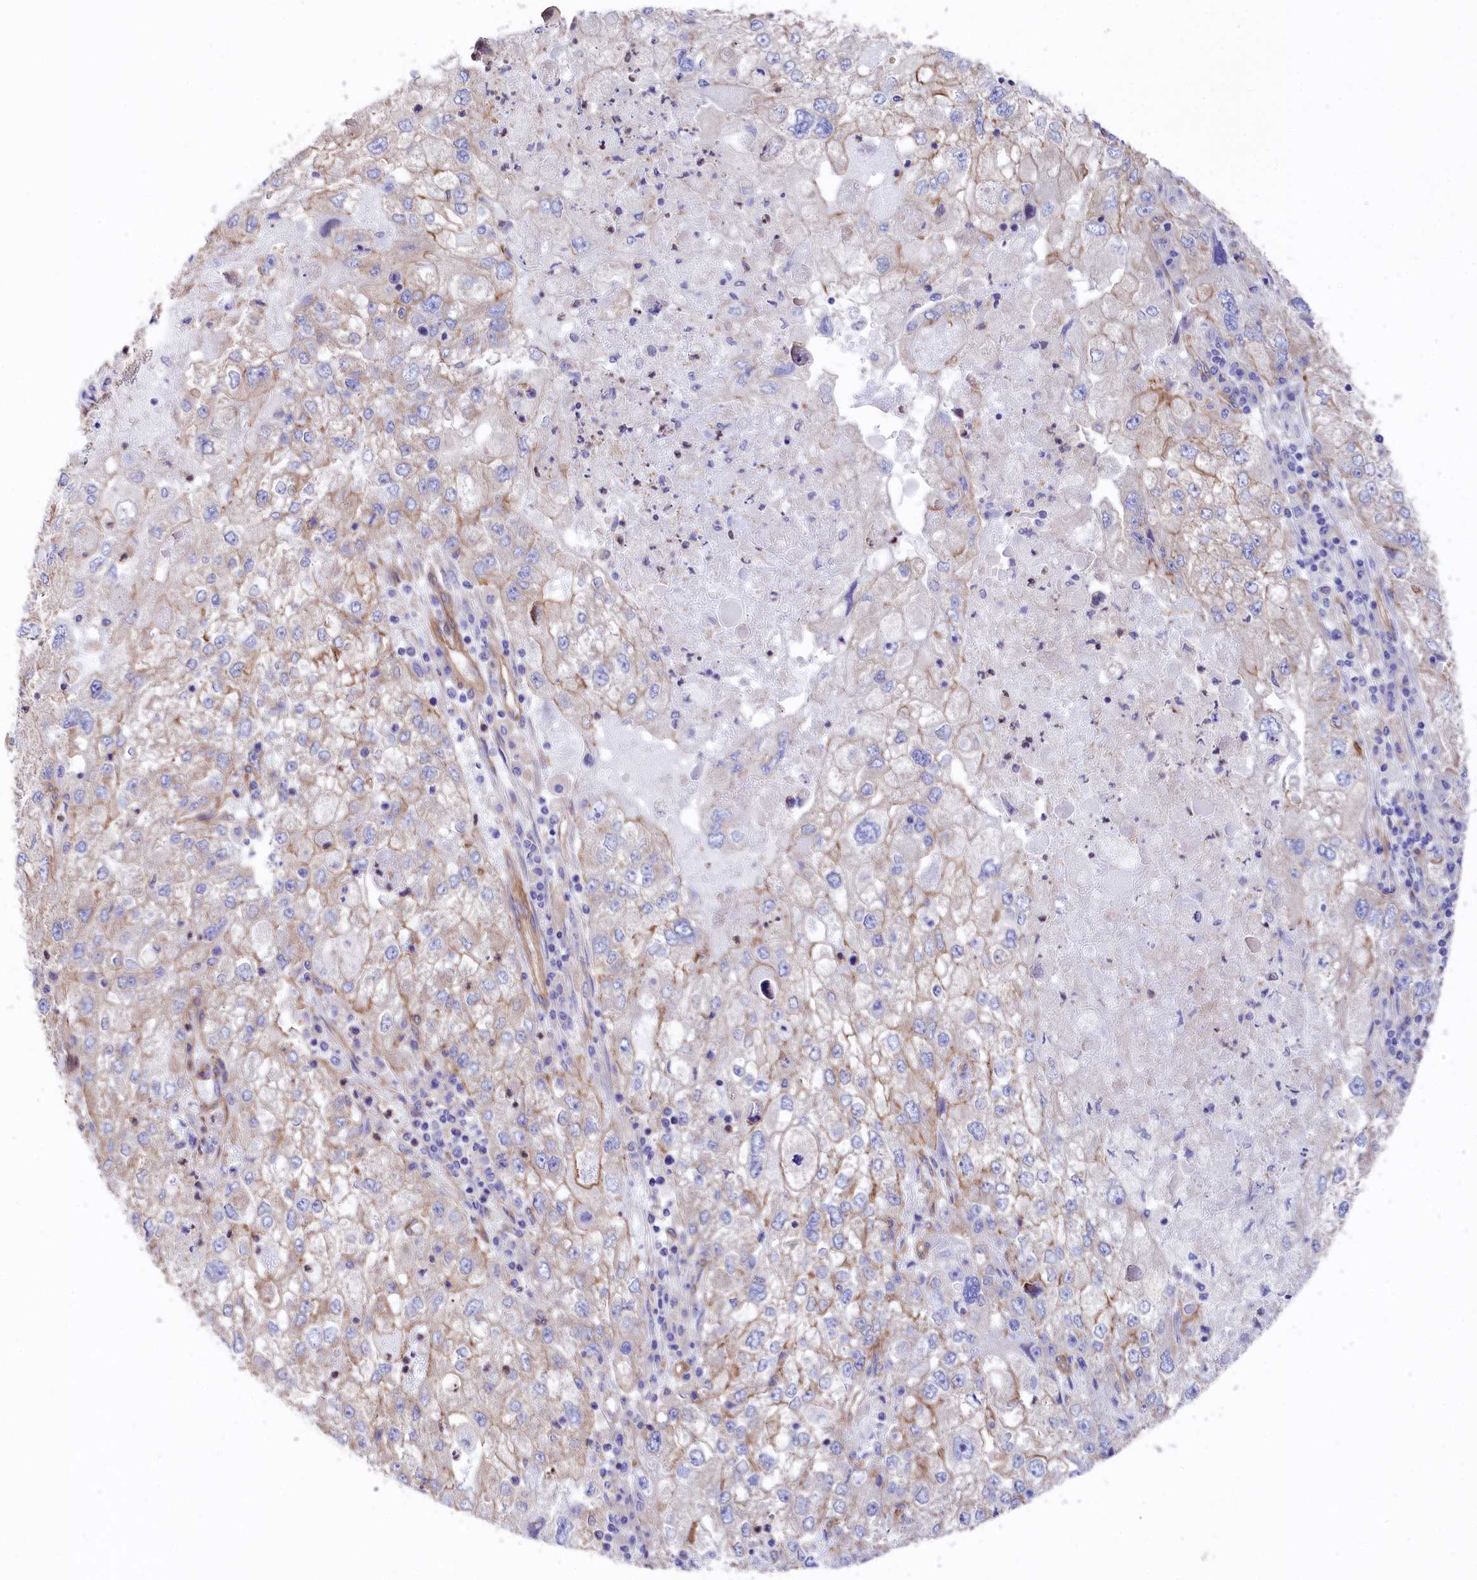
{"staining": {"intensity": "moderate", "quantity": "<25%", "location": "cytoplasmic/membranous"}, "tissue": "endometrial cancer", "cell_type": "Tumor cells", "image_type": "cancer", "snomed": [{"axis": "morphology", "description": "Adenocarcinoma, NOS"}, {"axis": "topography", "description": "Endometrium"}], "caption": "A low amount of moderate cytoplasmic/membranous positivity is present in approximately <25% of tumor cells in endometrial cancer (adenocarcinoma) tissue. (DAB (3,3'-diaminobenzidine) = brown stain, brightfield microscopy at high magnification).", "gene": "TNKS1BP1", "patient": {"sex": "female", "age": 49}}